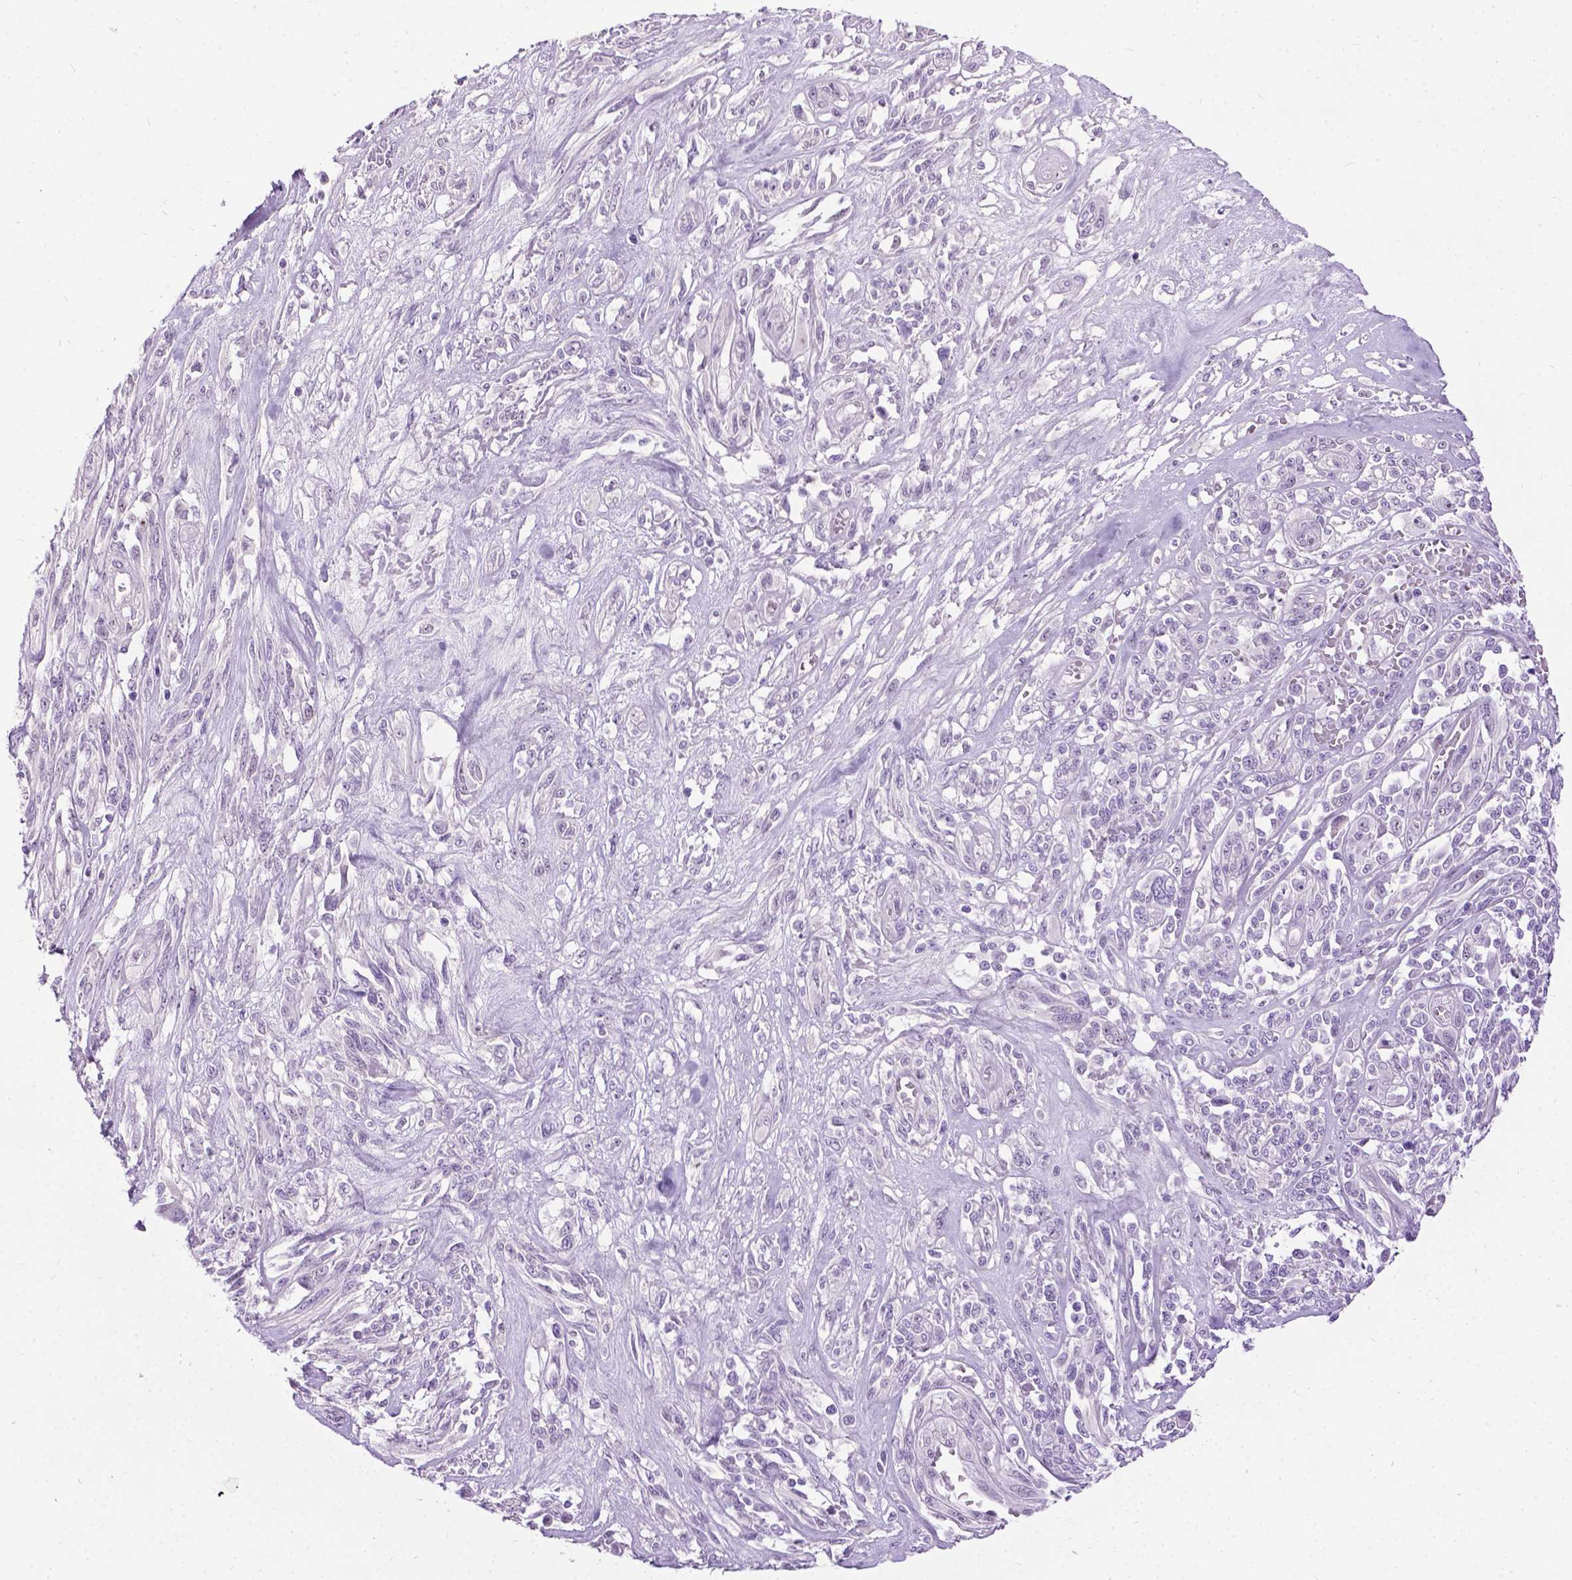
{"staining": {"intensity": "negative", "quantity": "none", "location": "none"}, "tissue": "melanoma", "cell_type": "Tumor cells", "image_type": "cancer", "snomed": [{"axis": "morphology", "description": "Malignant melanoma, NOS"}, {"axis": "topography", "description": "Skin"}], "caption": "An immunohistochemistry photomicrograph of malignant melanoma is shown. There is no staining in tumor cells of malignant melanoma.", "gene": "PROB1", "patient": {"sex": "female", "age": 91}}